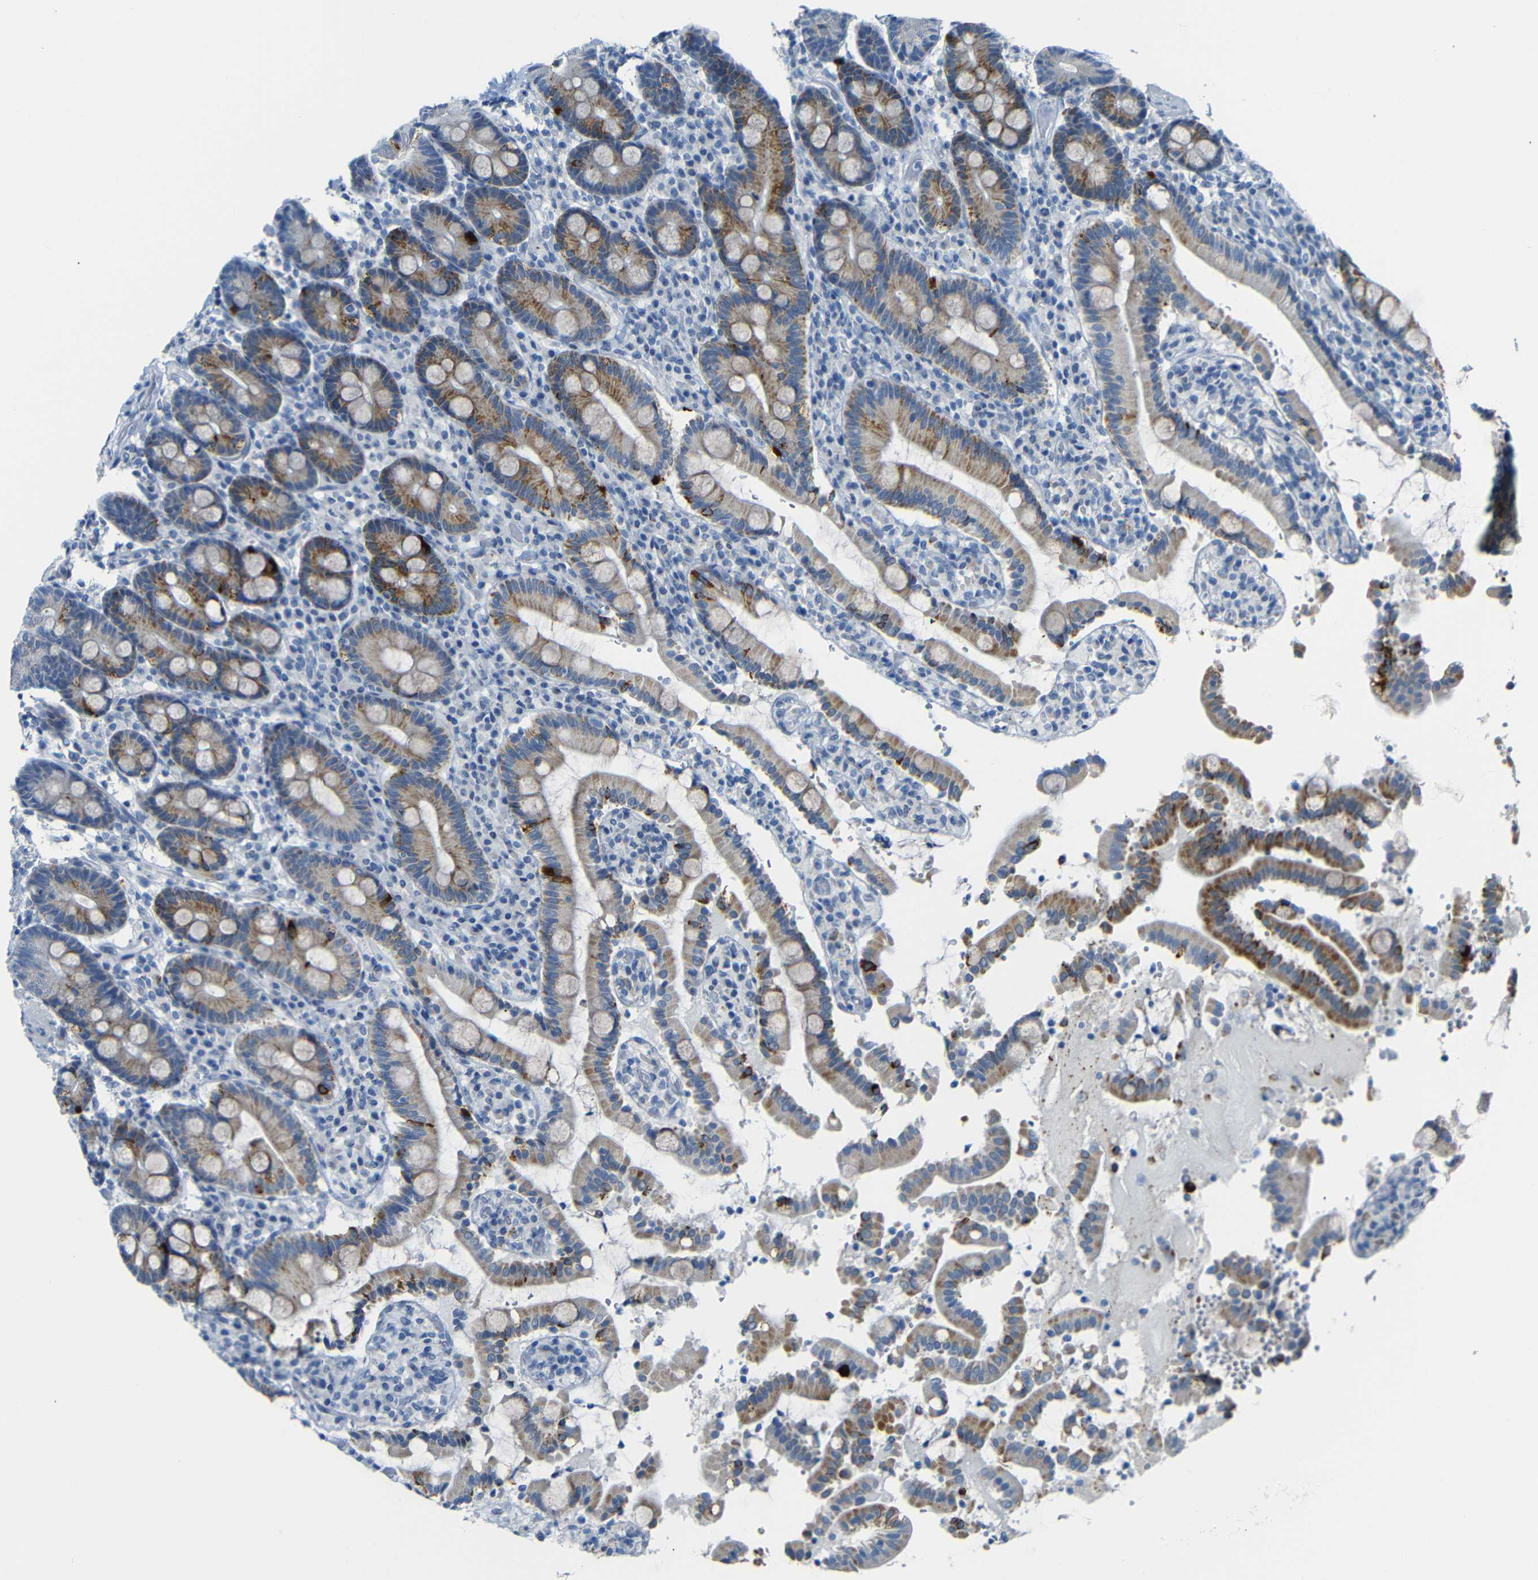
{"staining": {"intensity": "strong", "quantity": "25%-75%", "location": "cytoplasmic/membranous"}, "tissue": "duodenum", "cell_type": "Glandular cells", "image_type": "normal", "snomed": [{"axis": "morphology", "description": "Normal tissue, NOS"}, {"axis": "topography", "description": "Small intestine, NOS"}], "caption": "Immunohistochemistry histopathology image of unremarkable duodenum: duodenum stained using IHC exhibits high levels of strong protein expression localized specifically in the cytoplasmic/membranous of glandular cells, appearing as a cytoplasmic/membranous brown color.", "gene": "C15orf48", "patient": {"sex": "female", "age": 71}}